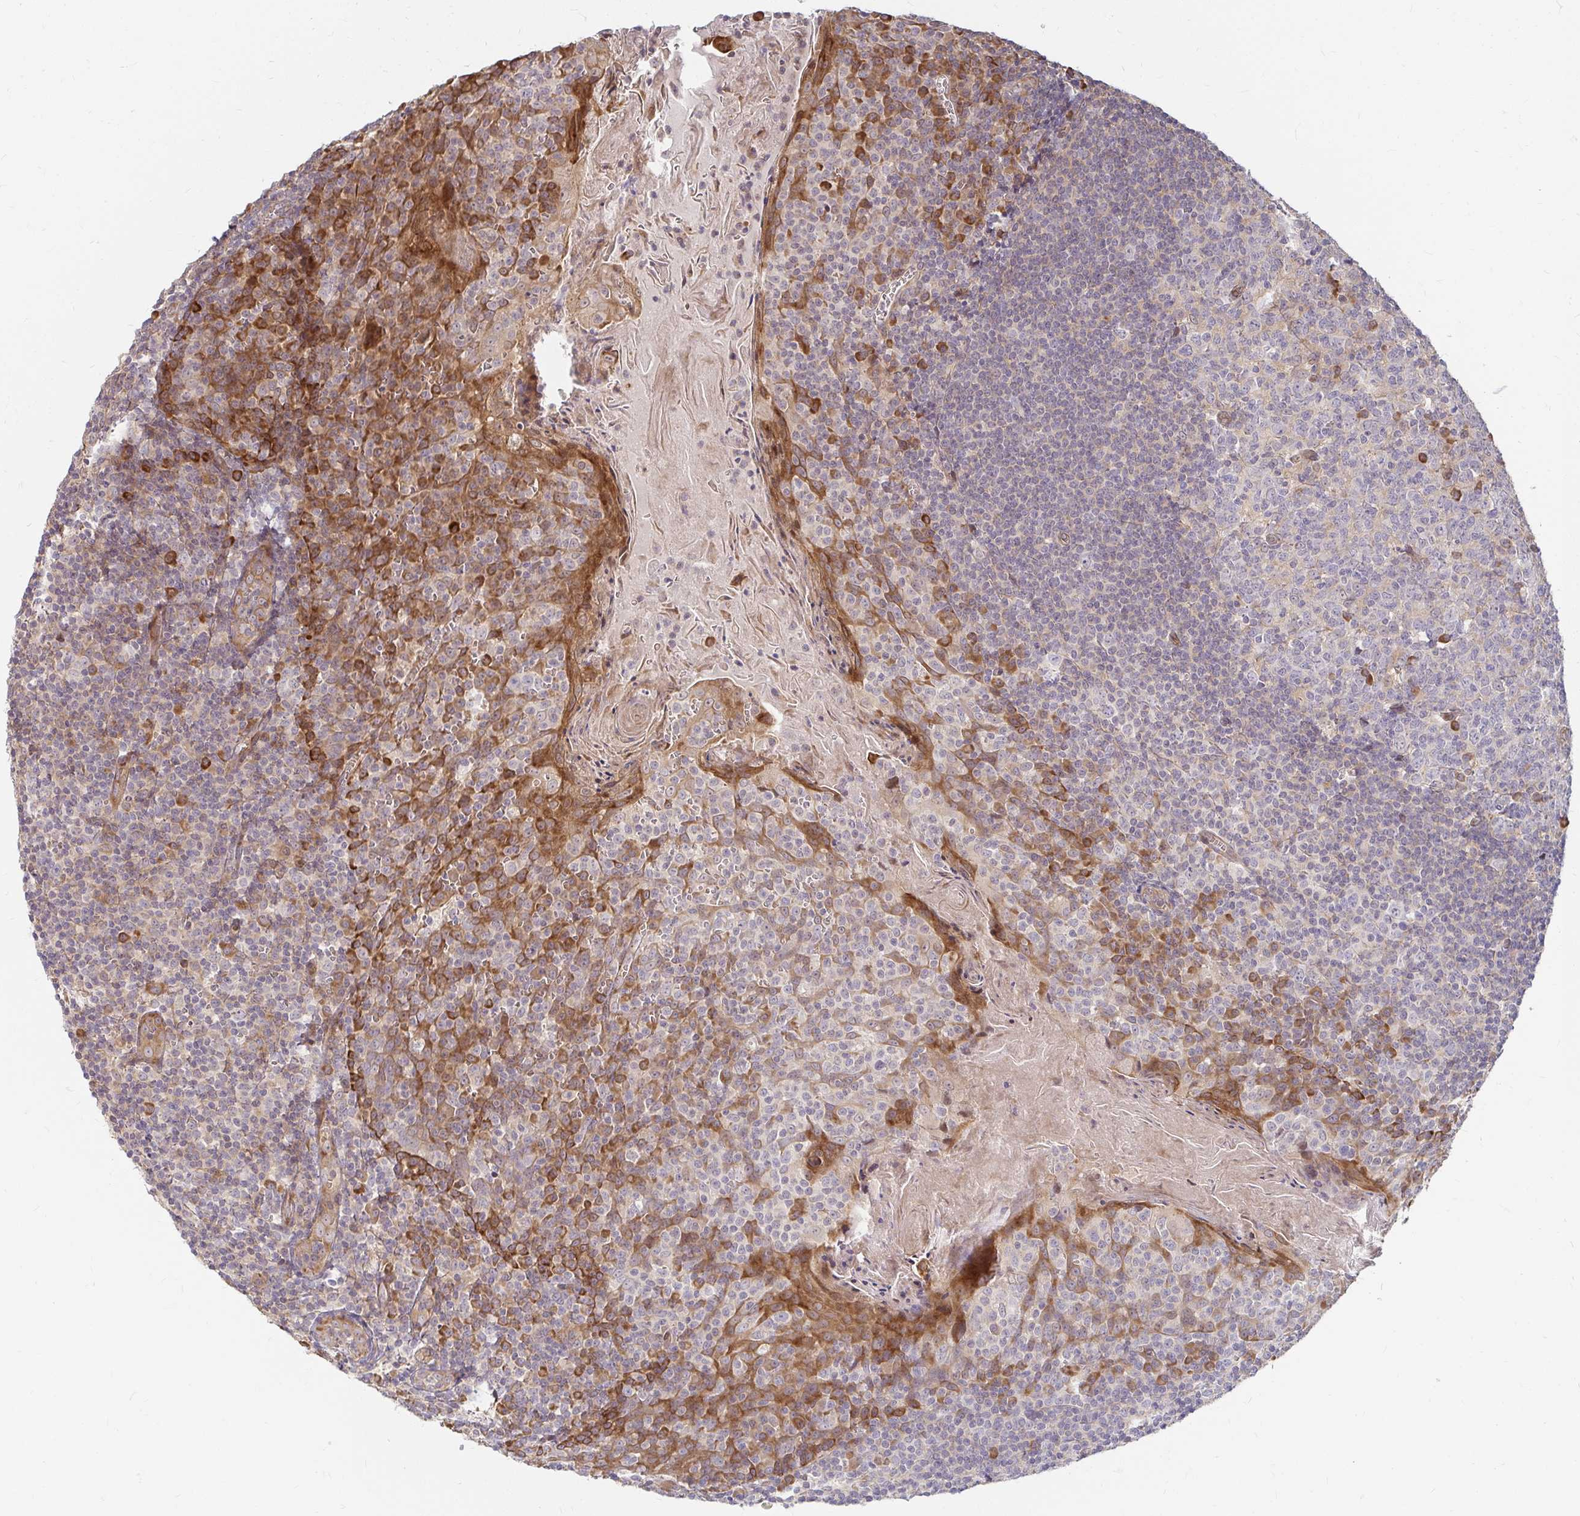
{"staining": {"intensity": "moderate", "quantity": "<25%", "location": "cytoplasmic/membranous"}, "tissue": "tonsil", "cell_type": "Germinal center cells", "image_type": "normal", "snomed": [{"axis": "morphology", "description": "Normal tissue, NOS"}, {"axis": "topography", "description": "Tonsil"}], "caption": "Tonsil stained with DAB (3,3'-diaminobenzidine) IHC displays low levels of moderate cytoplasmic/membranous staining in approximately <25% of germinal center cells.", "gene": "CAST", "patient": {"sex": "male", "age": 27}}